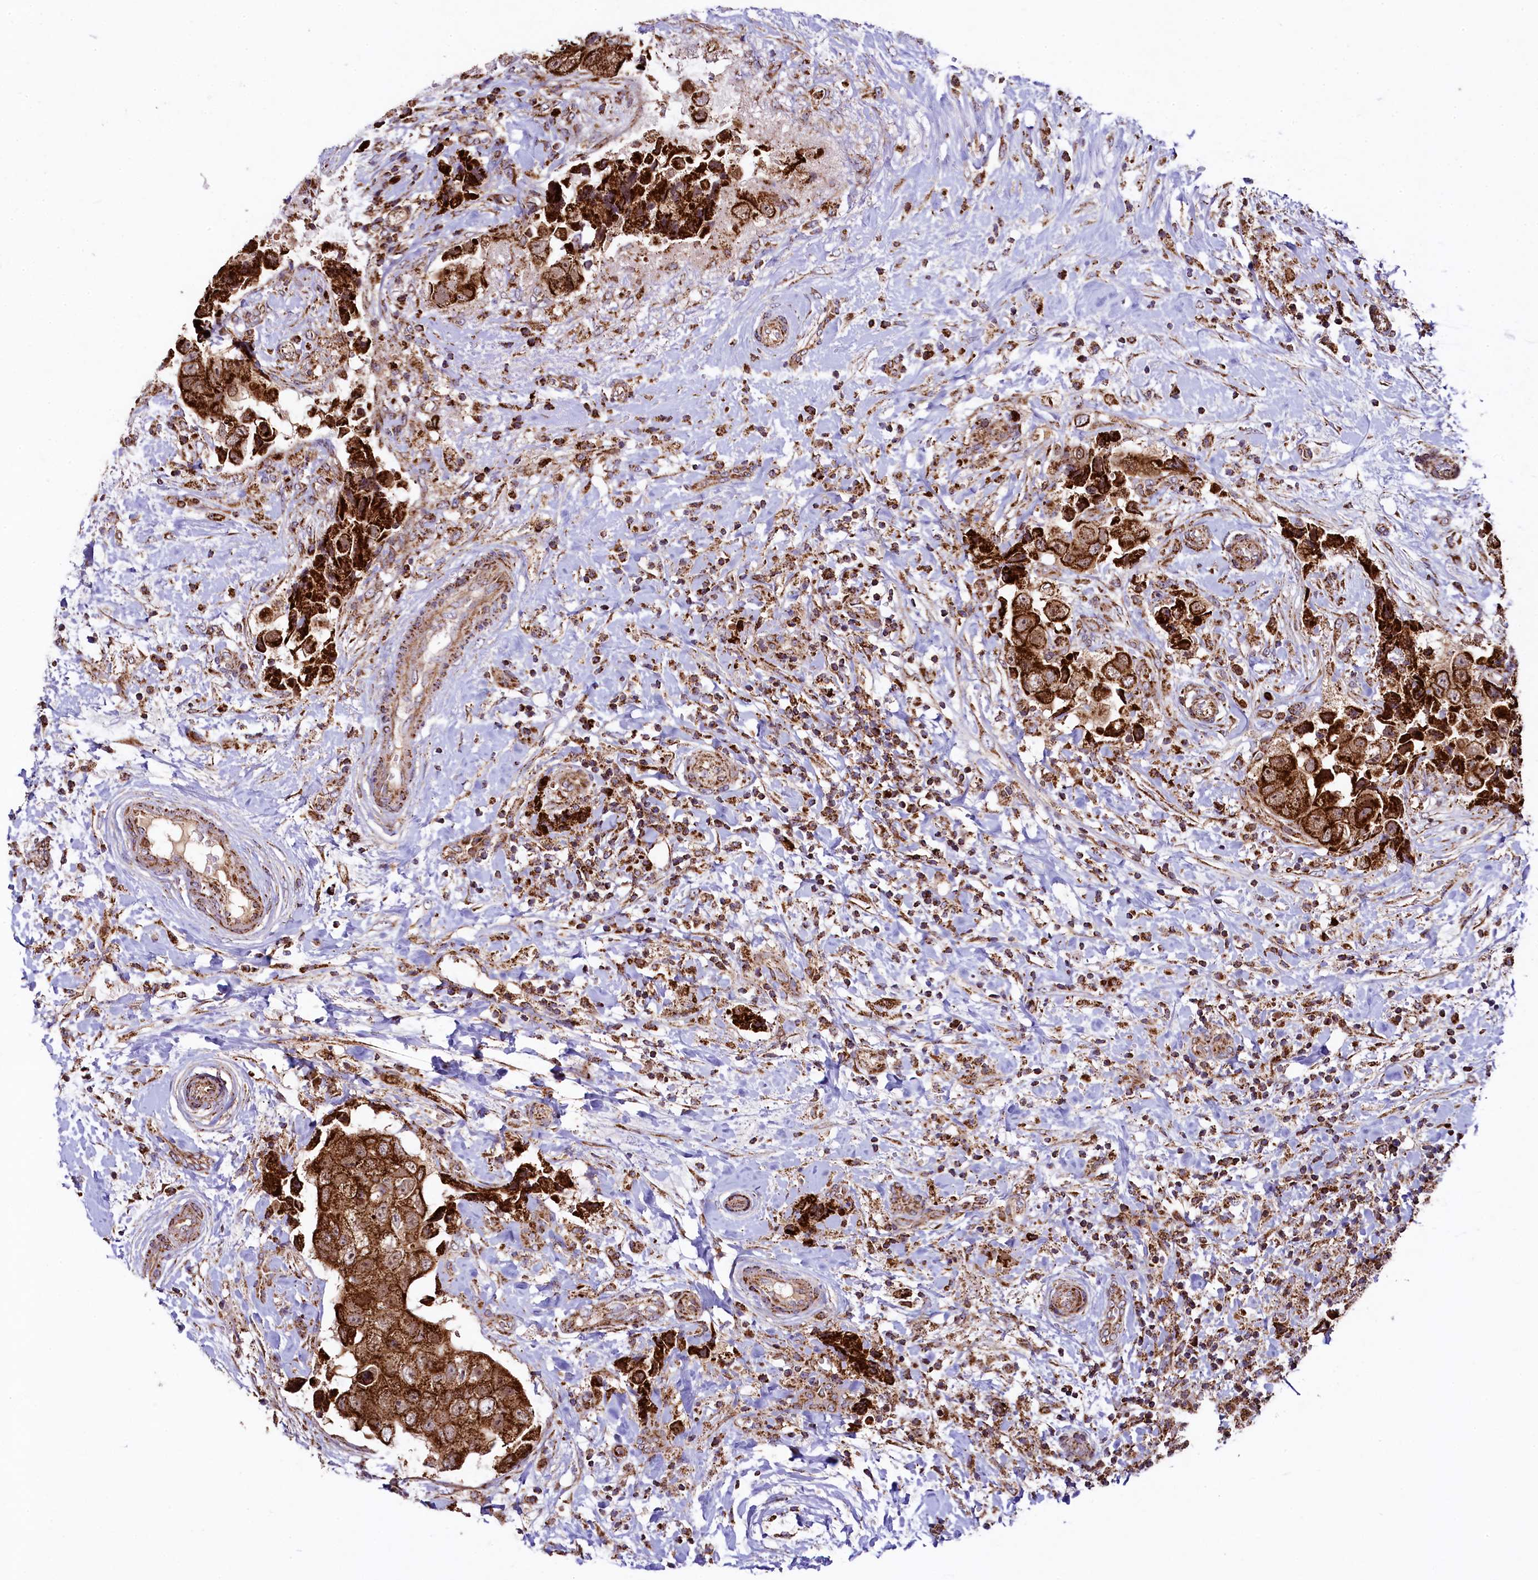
{"staining": {"intensity": "strong", "quantity": ">75%", "location": "cytoplasmic/membranous"}, "tissue": "breast cancer", "cell_type": "Tumor cells", "image_type": "cancer", "snomed": [{"axis": "morphology", "description": "Normal tissue, NOS"}, {"axis": "morphology", "description": "Duct carcinoma"}, {"axis": "topography", "description": "Breast"}], "caption": "Tumor cells exhibit strong cytoplasmic/membranous expression in about >75% of cells in infiltrating ductal carcinoma (breast).", "gene": "CLYBL", "patient": {"sex": "female", "age": 62}}